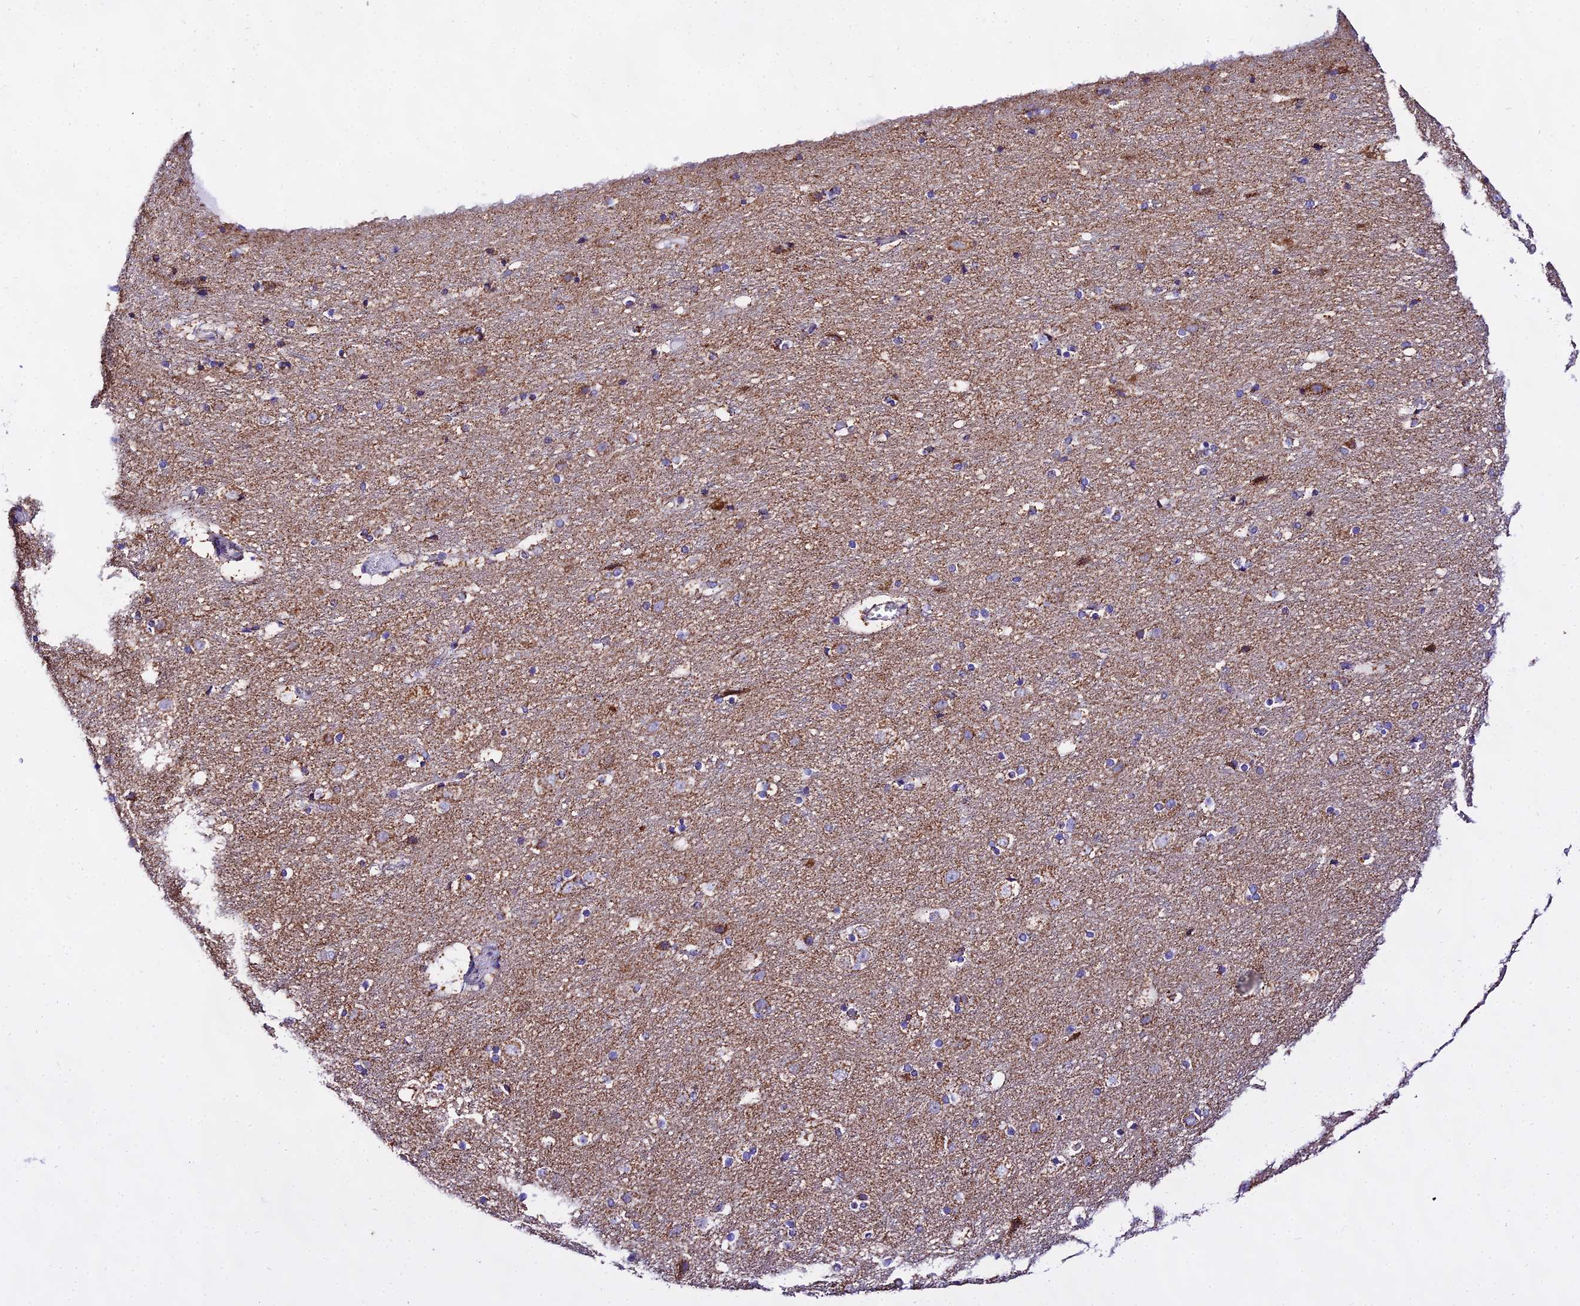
{"staining": {"intensity": "negative", "quantity": "none", "location": "none"}, "tissue": "cerebral cortex", "cell_type": "Endothelial cells", "image_type": "normal", "snomed": [{"axis": "morphology", "description": "Normal tissue, NOS"}, {"axis": "topography", "description": "Cerebral cortex"}], "caption": "Immunohistochemistry photomicrograph of normal cerebral cortex: human cerebral cortex stained with DAB shows no significant protein staining in endothelial cells. (DAB immunohistochemistry (IHC) visualized using brightfield microscopy, high magnification).", "gene": "ATP5PD", "patient": {"sex": "male", "age": 45}}